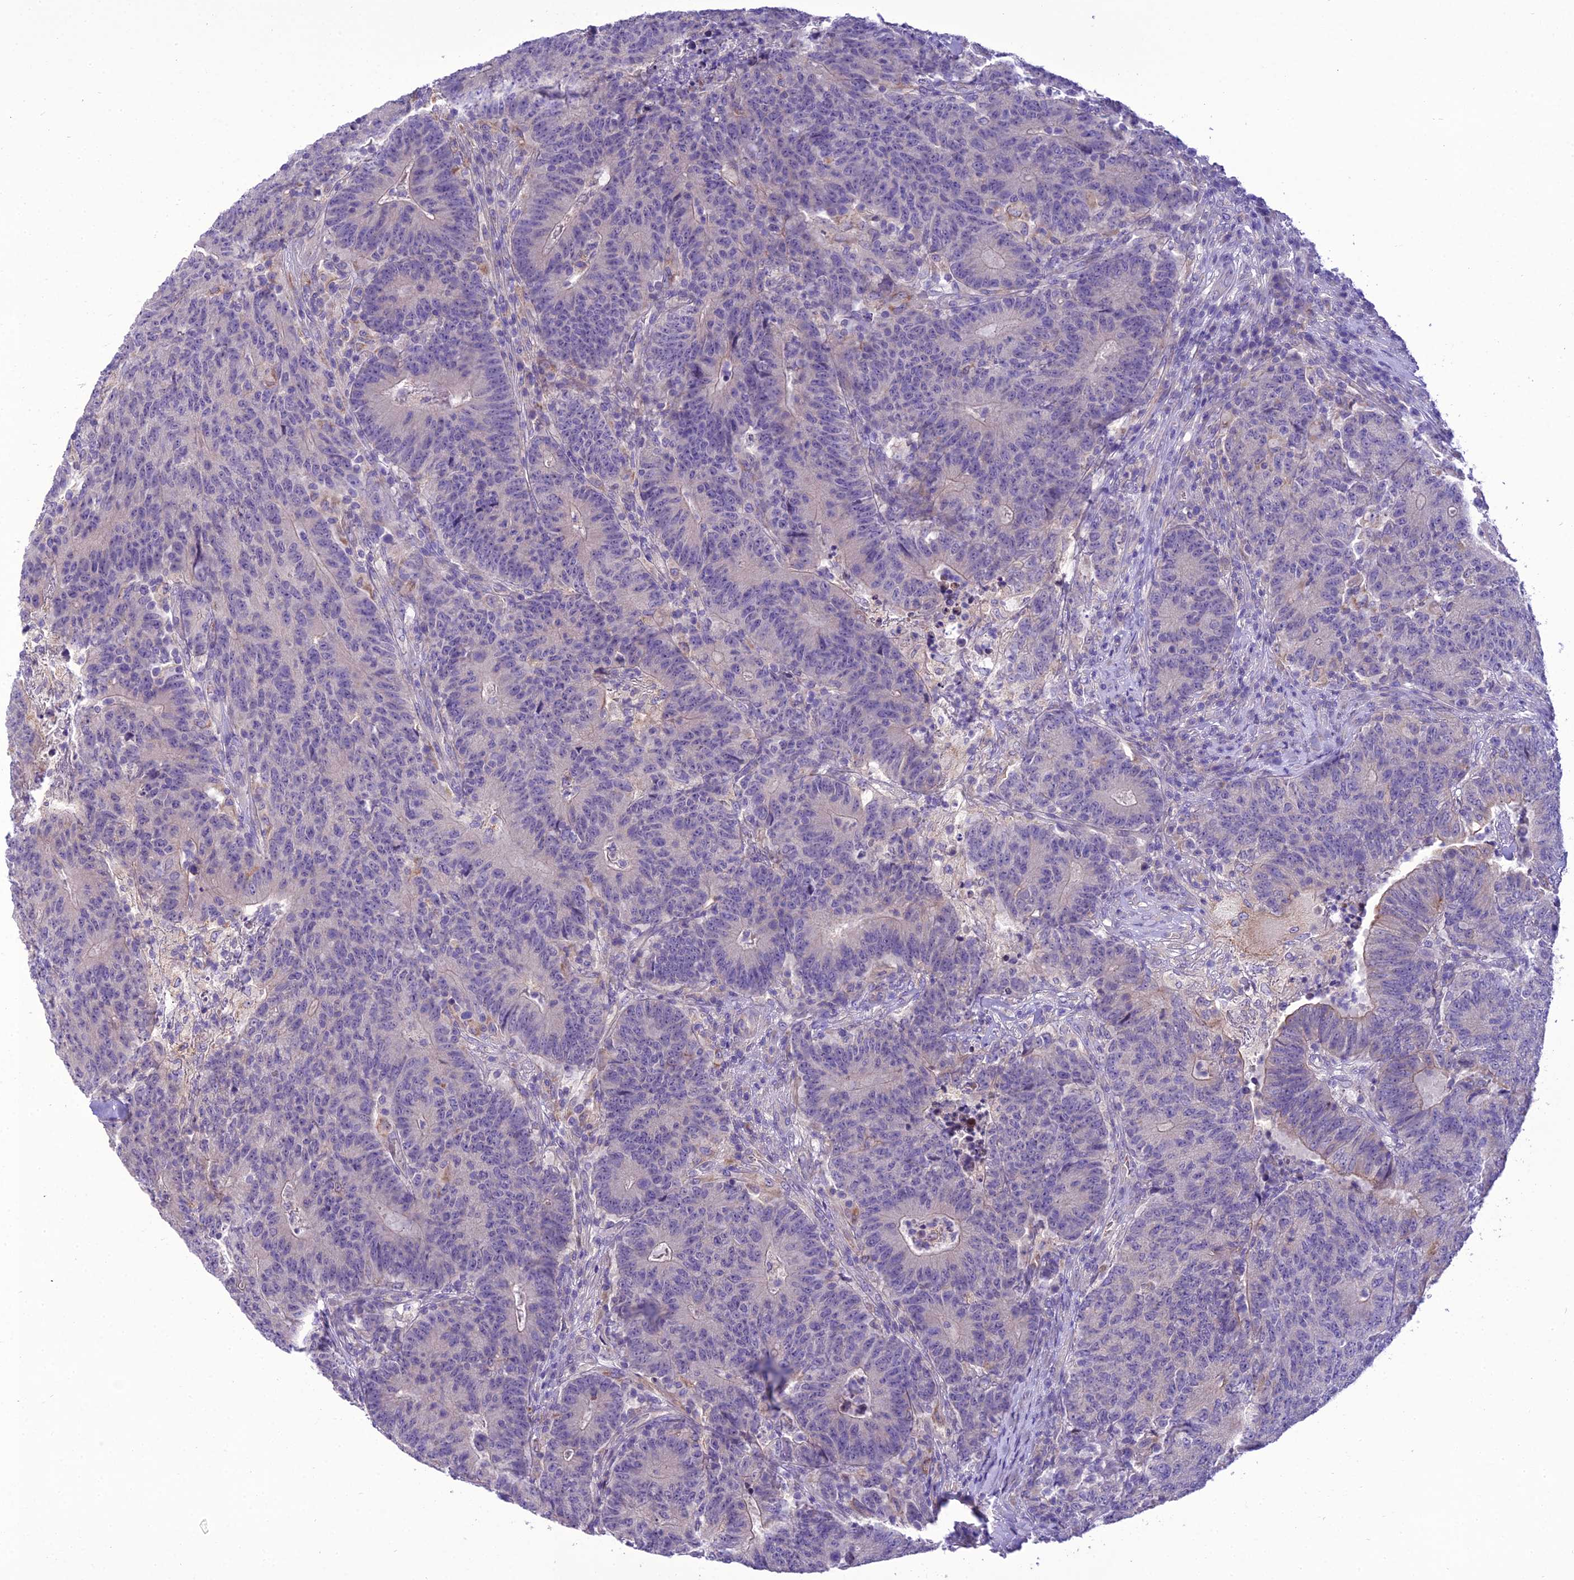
{"staining": {"intensity": "negative", "quantity": "none", "location": "none"}, "tissue": "colorectal cancer", "cell_type": "Tumor cells", "image_type": "cancer", "snomed": [{"axis": "morphology", "description": "Adenocarcinoma, NOS"}, {"axis": "topography", "description": "Colon"}], "caption": "The micrograph exhibits no significant staining in tumor cells of adenocarcinoma (colorectal).", "gene": "SCRT1", "patient": {"sex": "female", "age": 75}}